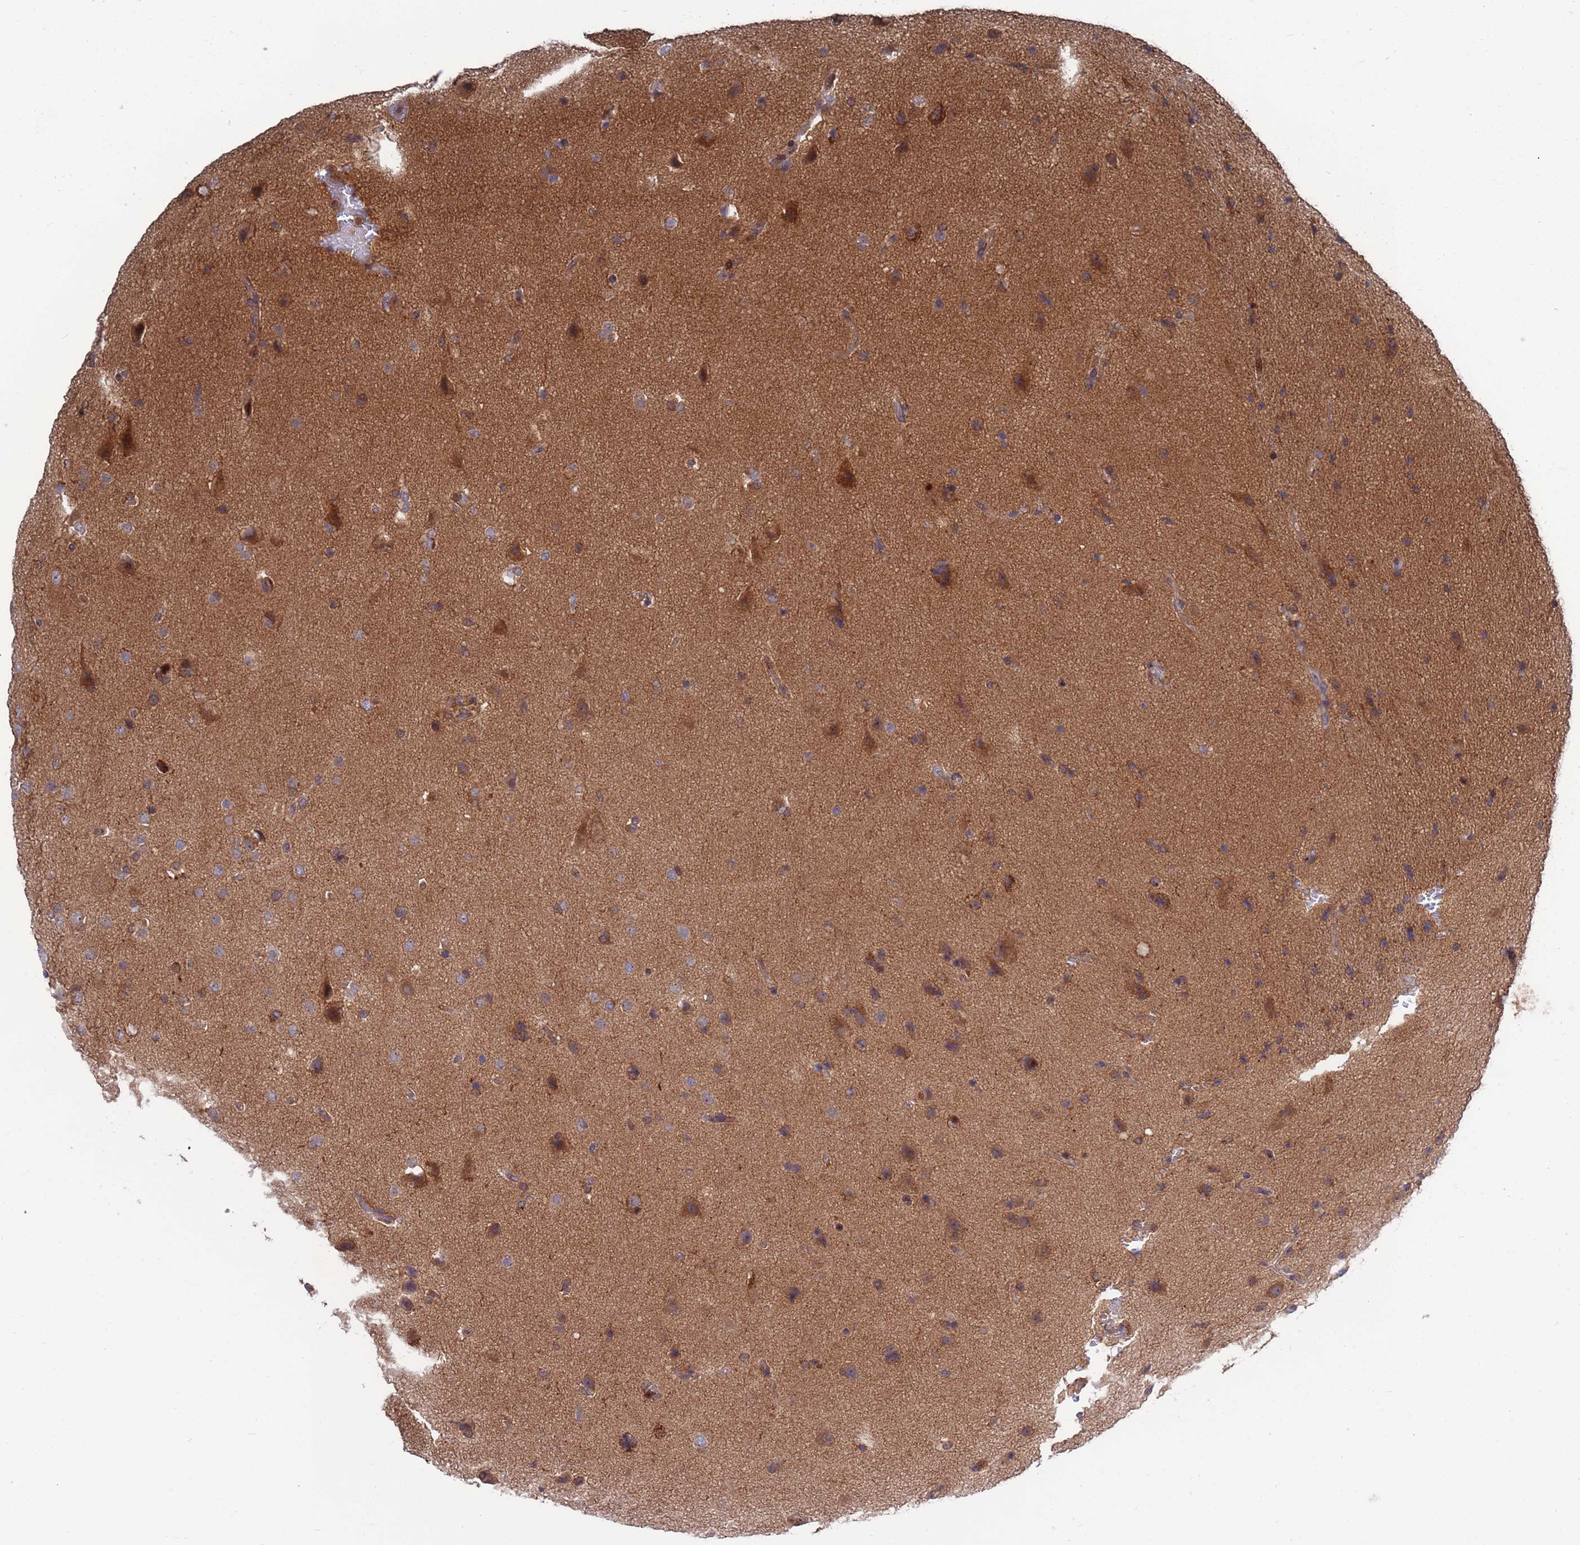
{"staining": {"intensity": "negative", "quantity": "none", "location": "none"}, "tissue": "glioma", "cell_type": "Tumor cells", "image_type": "cancer", "snomed": [{"axis": "morphology", "description": "Glioma, malignant, High grade"}, {"axis": "topography", "description": "Brain"}], "caption": "Immunohistochemistry (IHC) photomicrograph of glioma stained for a protein (brown), which shows no positivity in tumor cells.", "gene": "TMBIM6", "patient": {"sex": "male", "age": 72}}